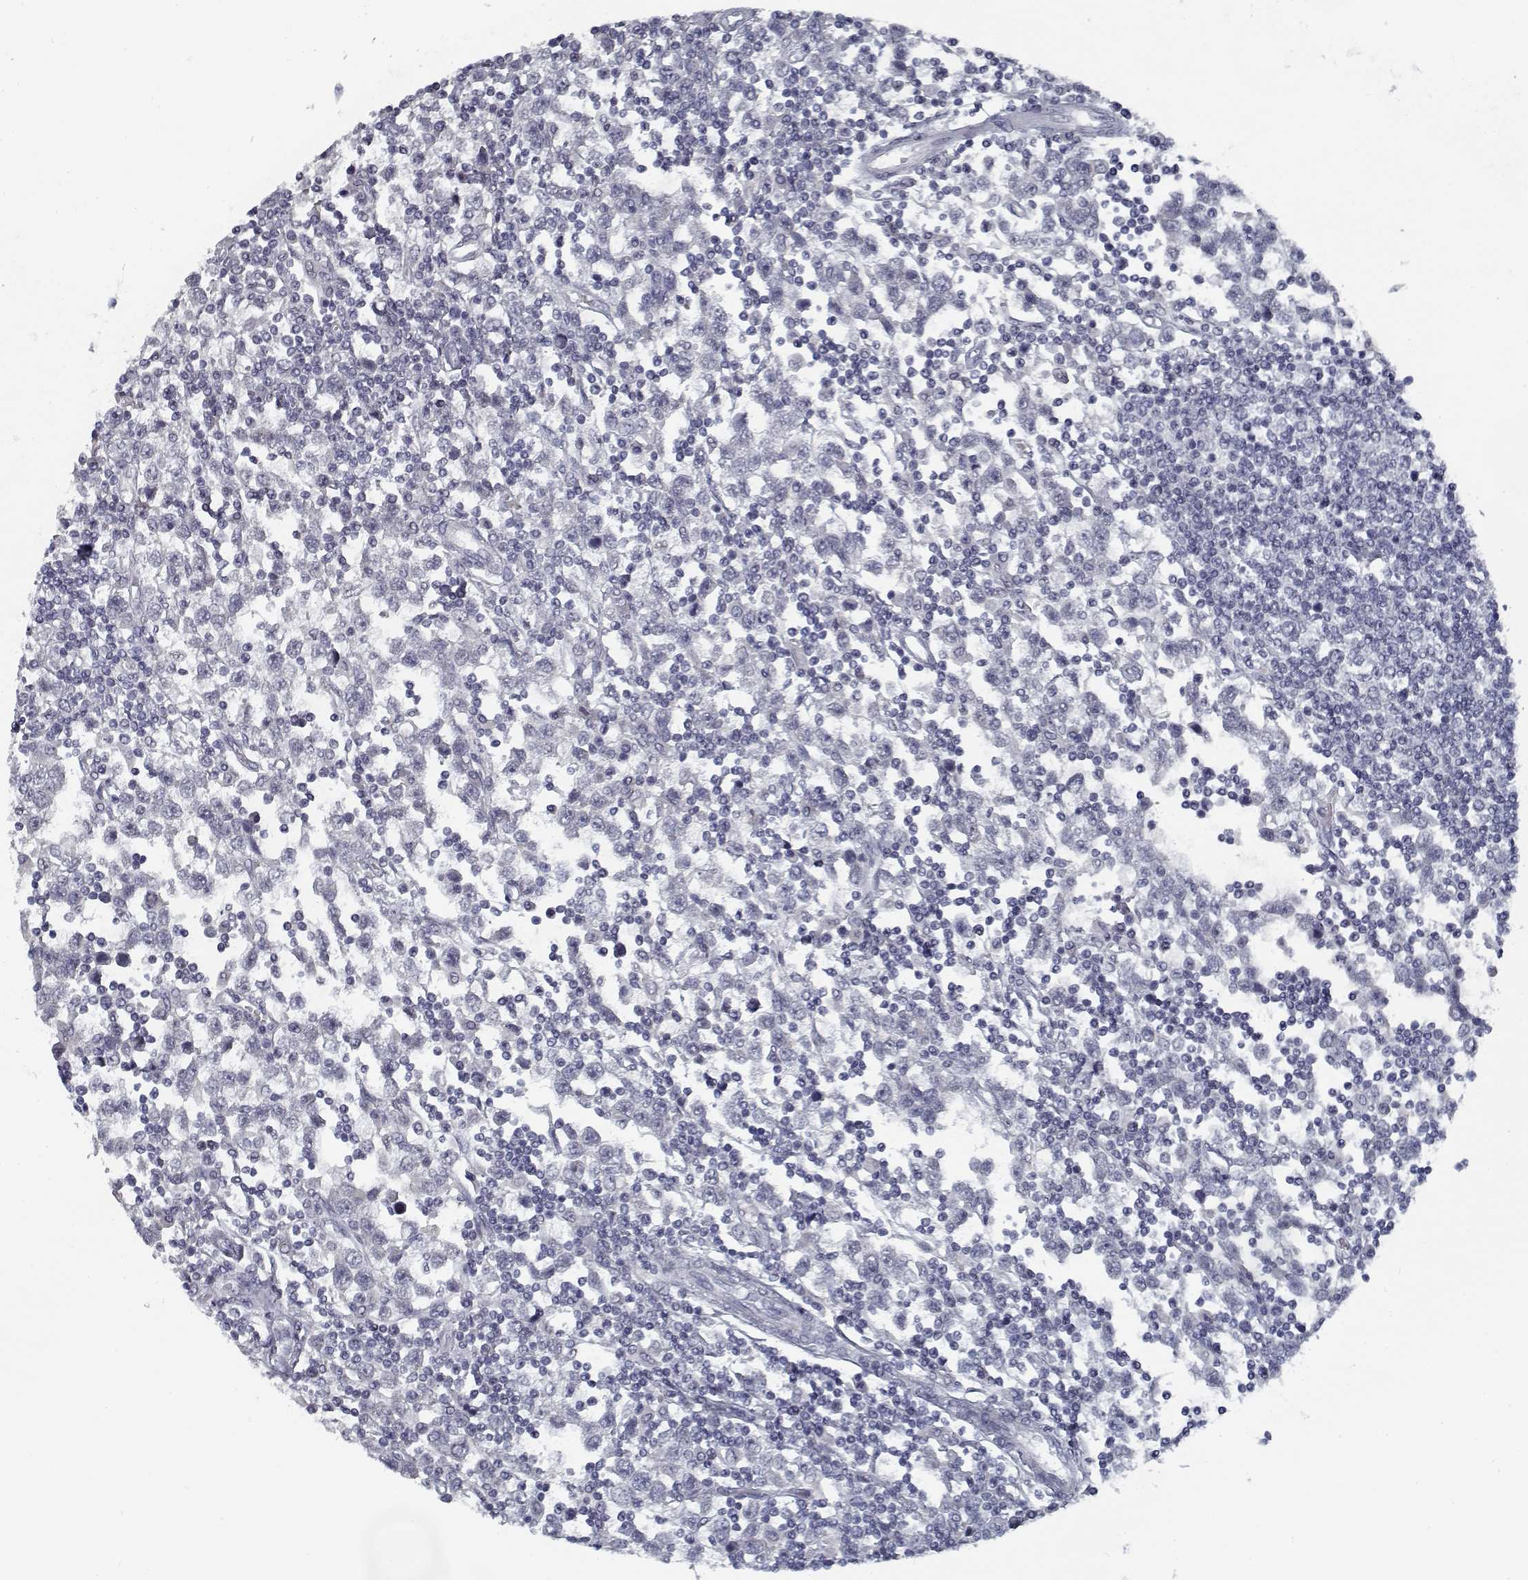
{"staining": {"intensity": "negative", "quantity": "none", "location": "none"}, "tissue": "testis cancer", "cell_type": "Tumor cells", "image_type": "cancer", "snomed": [{"axis": "morphology", "description": "Seminoma, NOS"}, {"axis": "topography", "description": "Testis"}], "caption": "Testis cancer (seminoma) was stained to show a protein in brown. There is no significant staining in tumor cells.", "gene": "GAD2", "patient": {"sex": "male", "age": 34}}